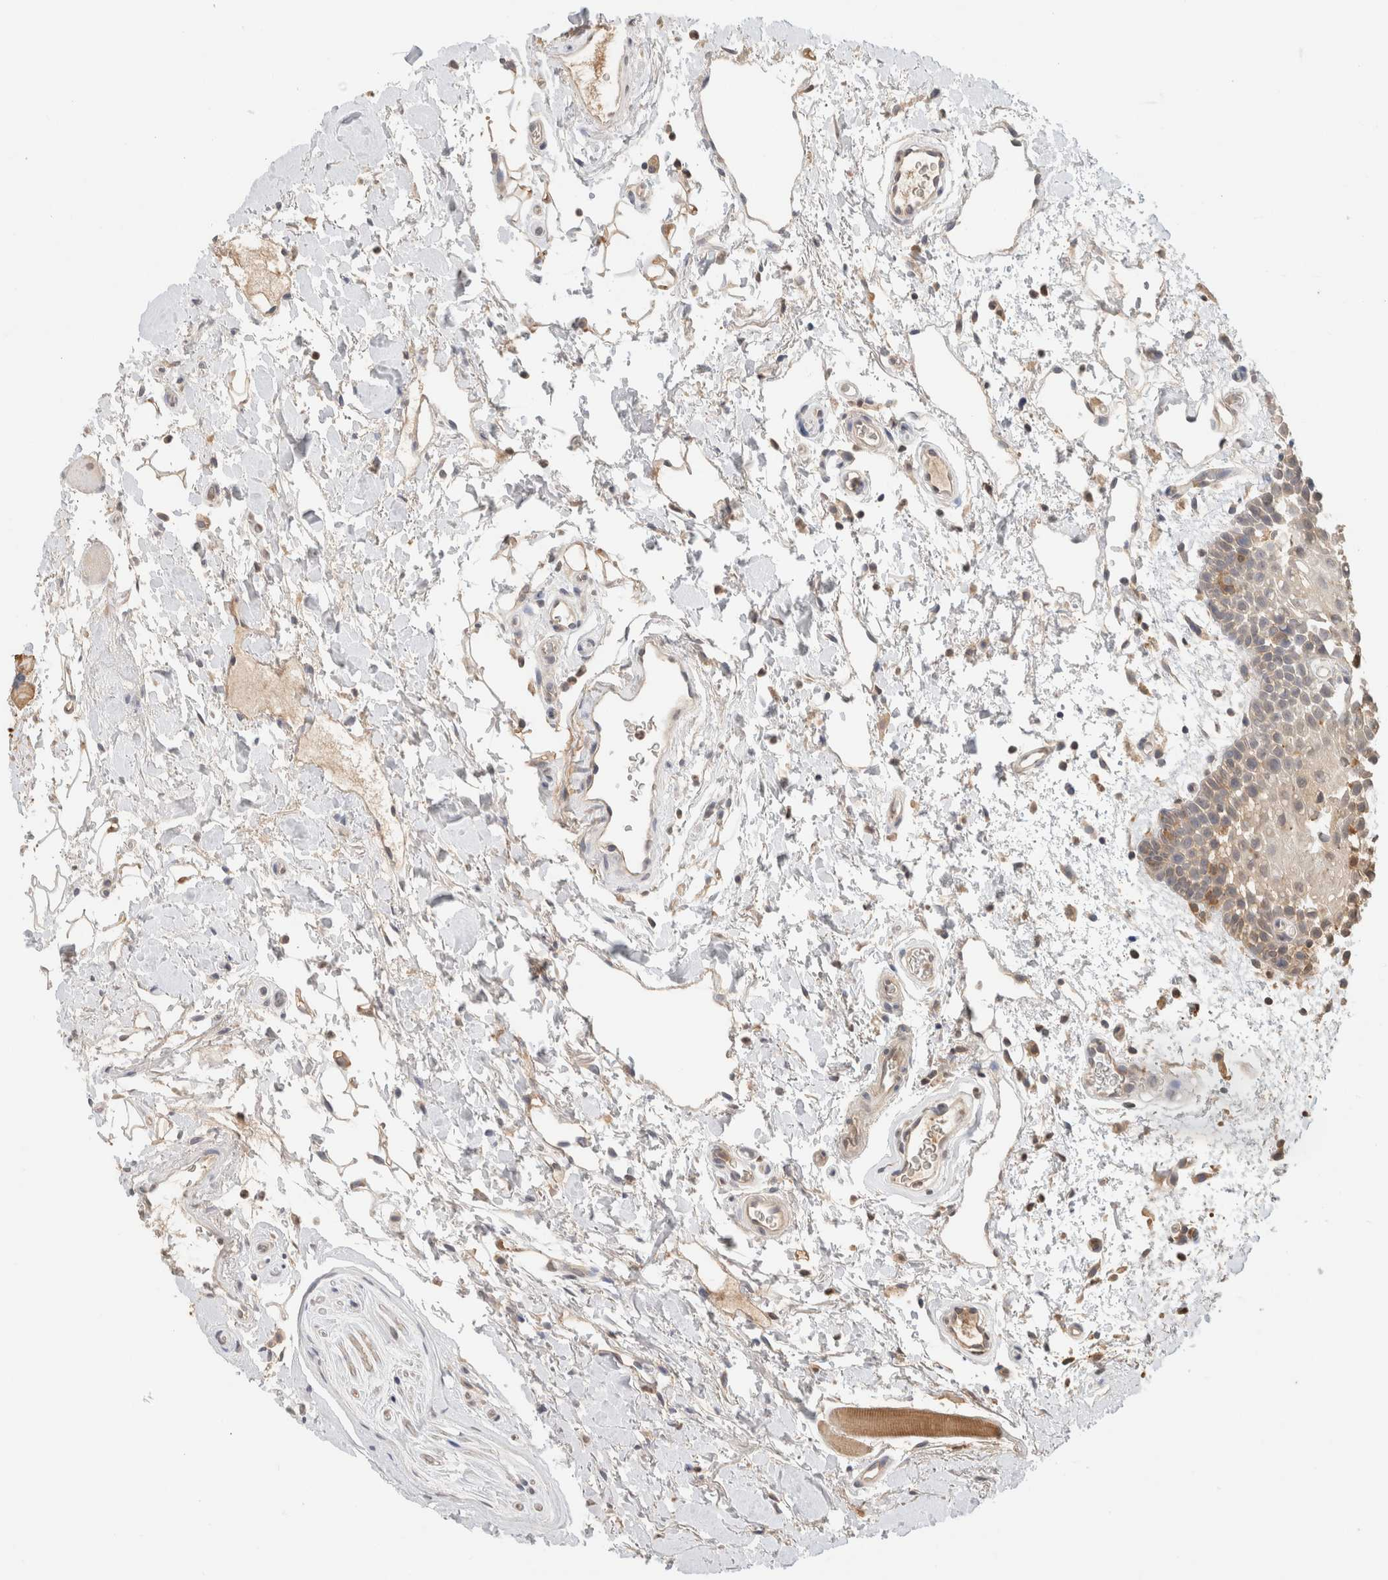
{"staining": {"intensity": "weak", "quantity": "<25%", "location": "nuclear"}, "tissue": "oral mucosa", "cell_type": "Squamous epithelial cells", "image_type": "normal", "snomed": [{"axis": "morphology", "description": "Normal tissue, NOS"}, {"axis": "topography", "description": "Oral tissue"}], "caption": "Immunohistochemical staining of unremarkable oral mucosa exhibits no significant positivity in squamous epithelial cells.", "gene": "YWHAH", "patient": {"sex": "male", "age": 62}}